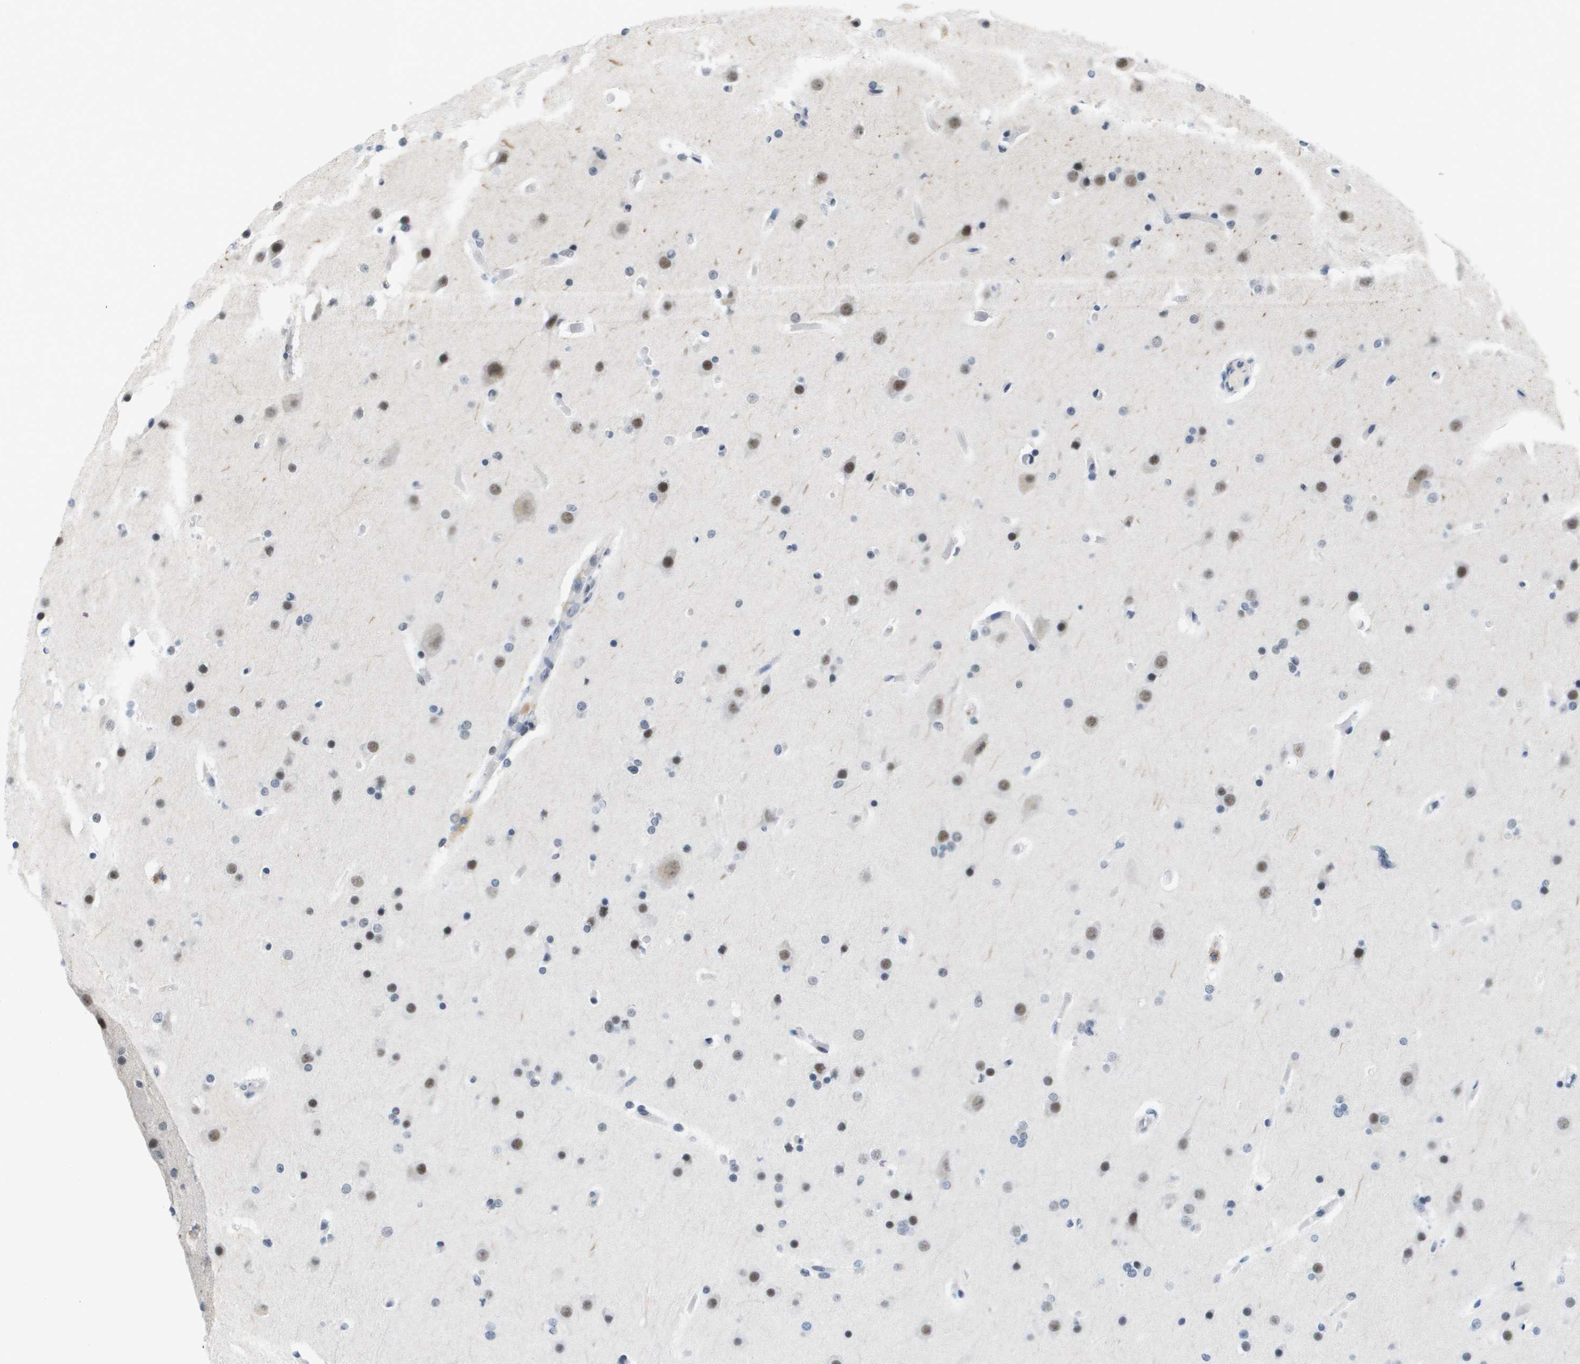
{"staining": {"intensity": "weak", "quantity": "<25%", "location": "nuclear"}, "tissue": "glioma", "cell_type": "Tumor cells", "image_type": "cancer", "snomed": [{"axis": "morphology", "description": "Glioma, malignant, High grade"}, {"axis": "topography", "description": "Cerebral cortex"}], "caption": "Image shows no protein staining in tumor cells of malignant glioma (high-grade) tissue.", "gene": "ISY1", "patient": {"sex": "female", "age": 36}}